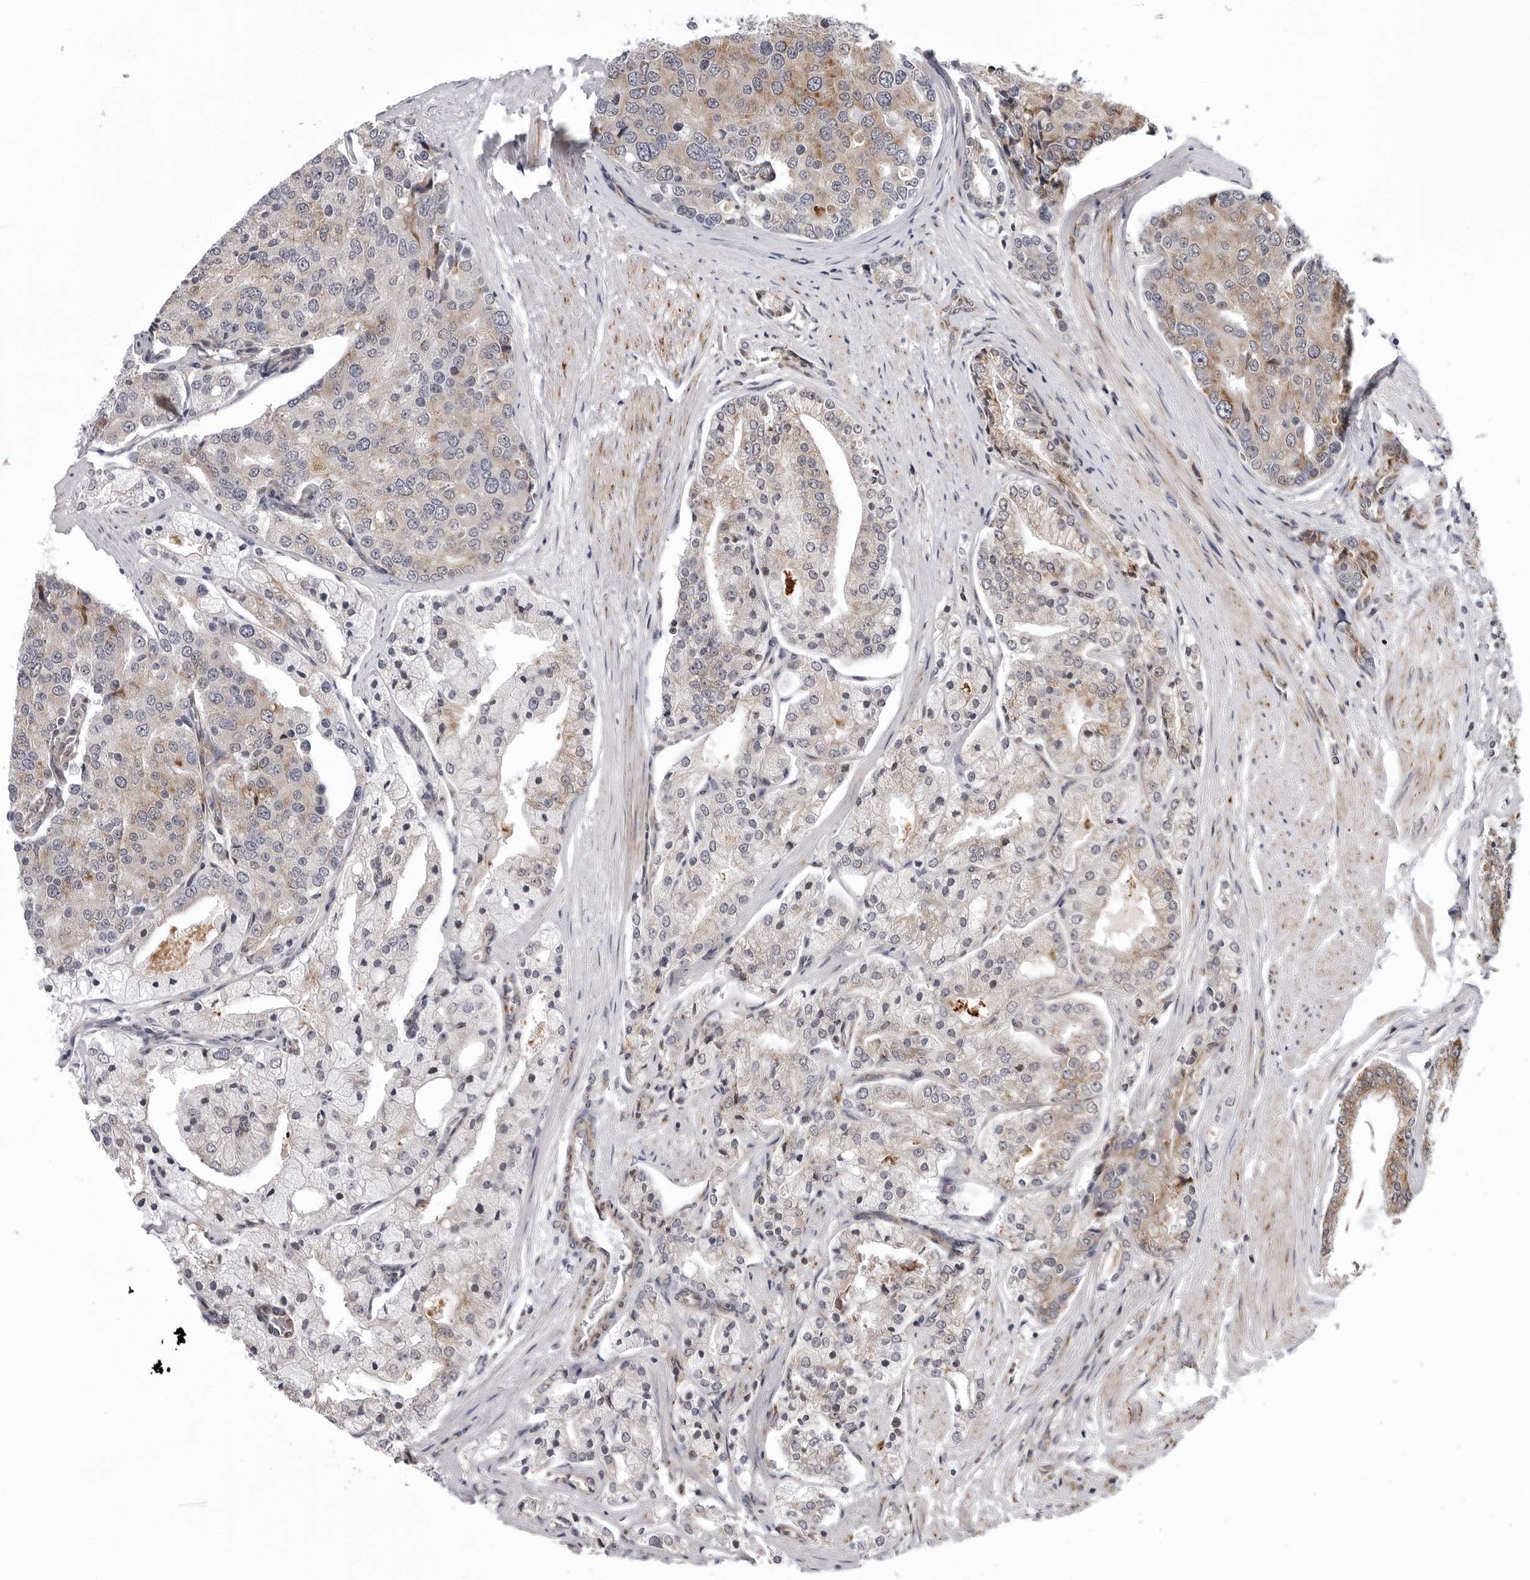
{"staining": {"intensity": "weak", "quantity": "25%-75%", "location": "cytoplasmic/membranous"}, "tissue": "prostate cancer", "cell_type": "Tumor cells", "image_type": "cancer", "snomed": [{"axis": "morphology", "description": "Adenocarcinoma, High grade"}, {"axis": "topography", "description": "Prostate"}], "caption": "Immunohistochemistry (IHC) (DAB (3,3'-diaminobenzidine)) staining of prostate cancer (high-grade adenocarcinoma) displays weak cytoplasmic/membranous protein staining in about 25%-75% of tumor cells.", "gene": "CDK20", "patient": {"sex": "male", "age": 50}}